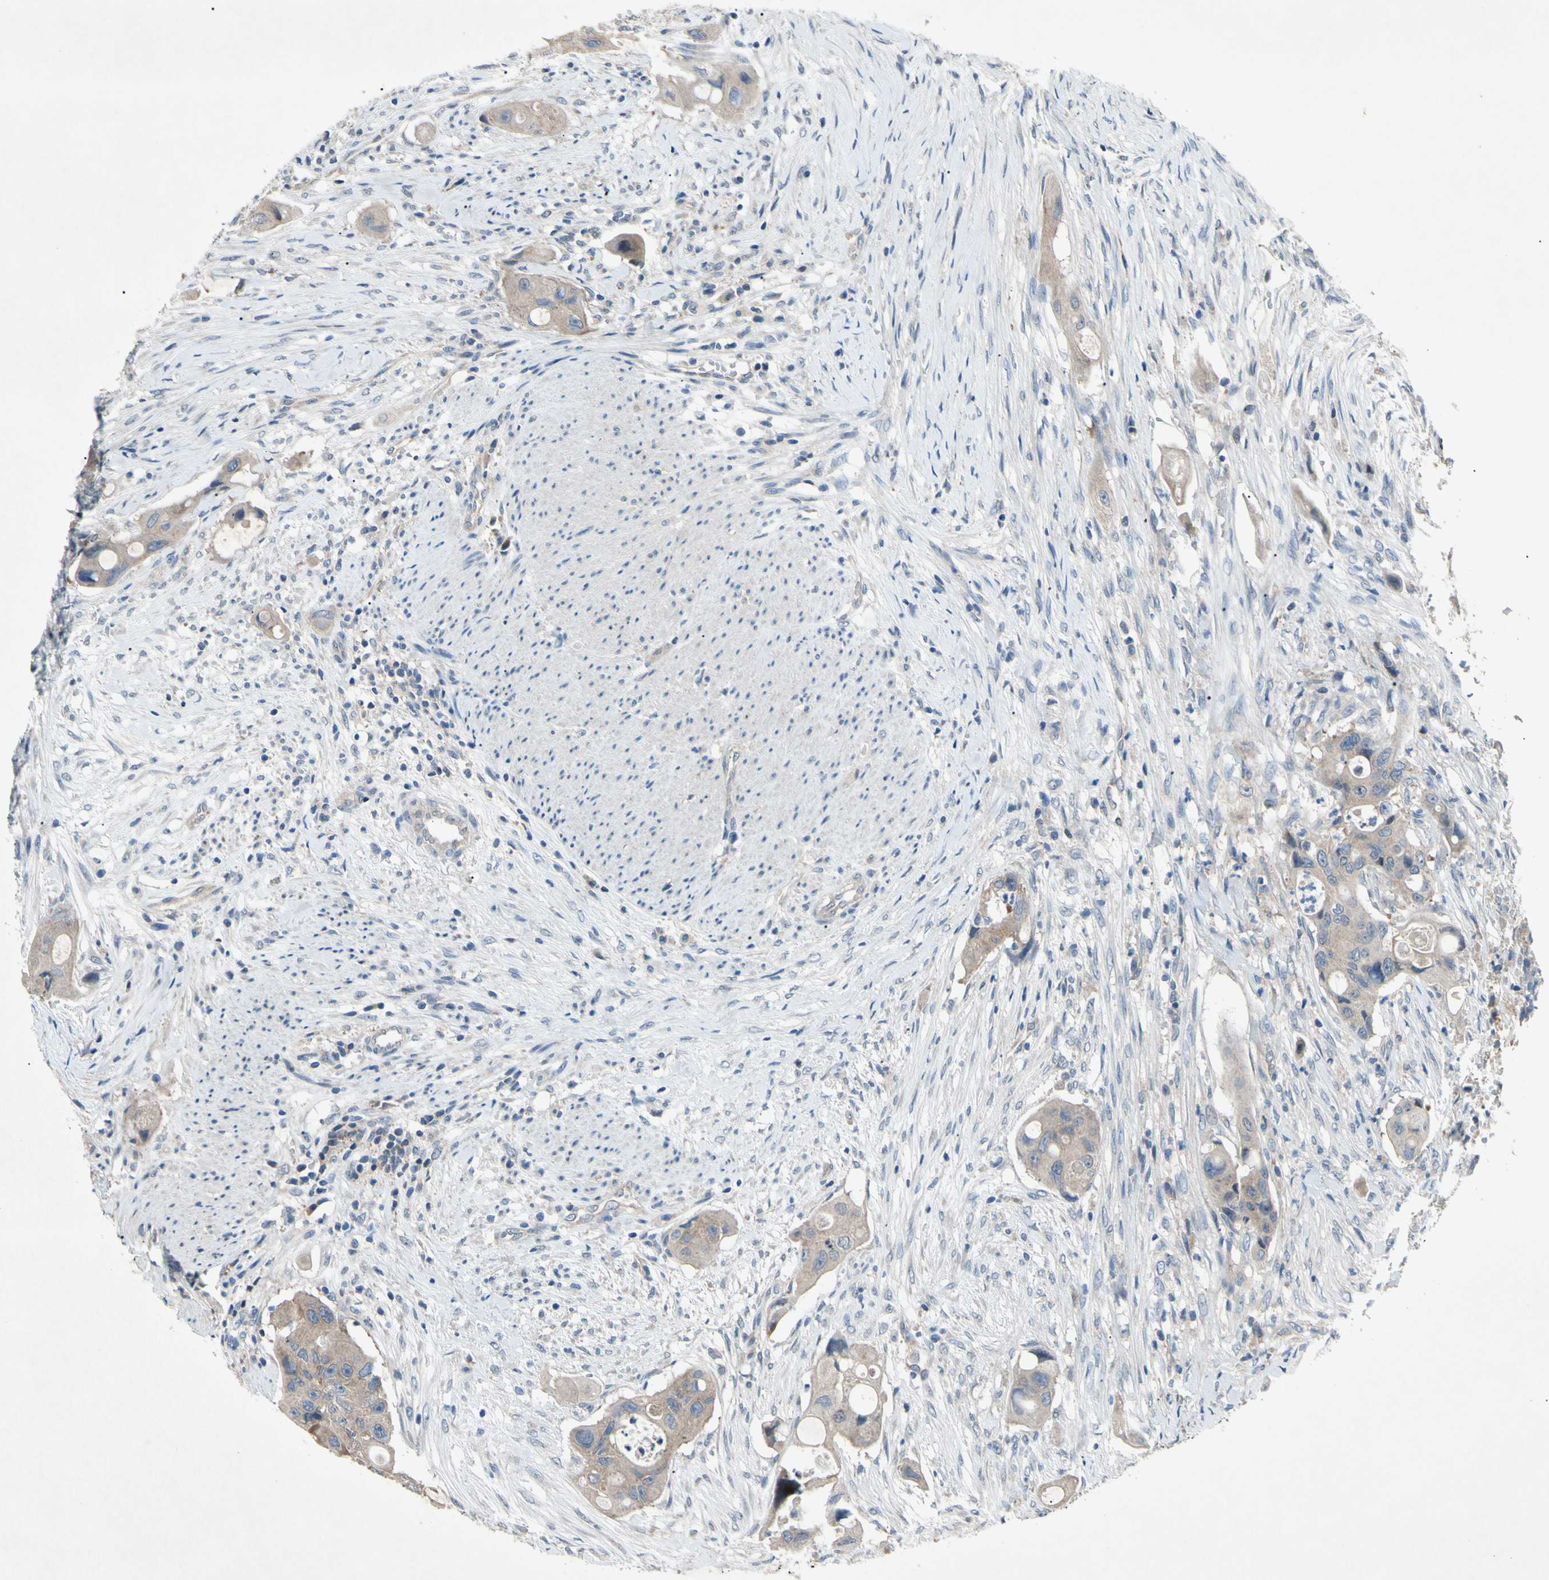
{"staining": {"intensity": "moderate", "quantity": ">75%", "location": "cytoplasmic/membranous"}, "tissue": "colorectal cancer", "cell_type": "Tumor cells", "image_type": "cancer", "snomed": [{"axis": "morphology", "description": "Adenocarcinoma, NOS"}, {"axis": "topography", "description": "Colon"}], "caption": "Tumor cells show medium levels of moderate cytoplasmic/membranous staining in about >75% of cells in colorectal adenocarcinoma.", "gene": "HILPDA", "patient": {"sex": "female", "age": 57}}